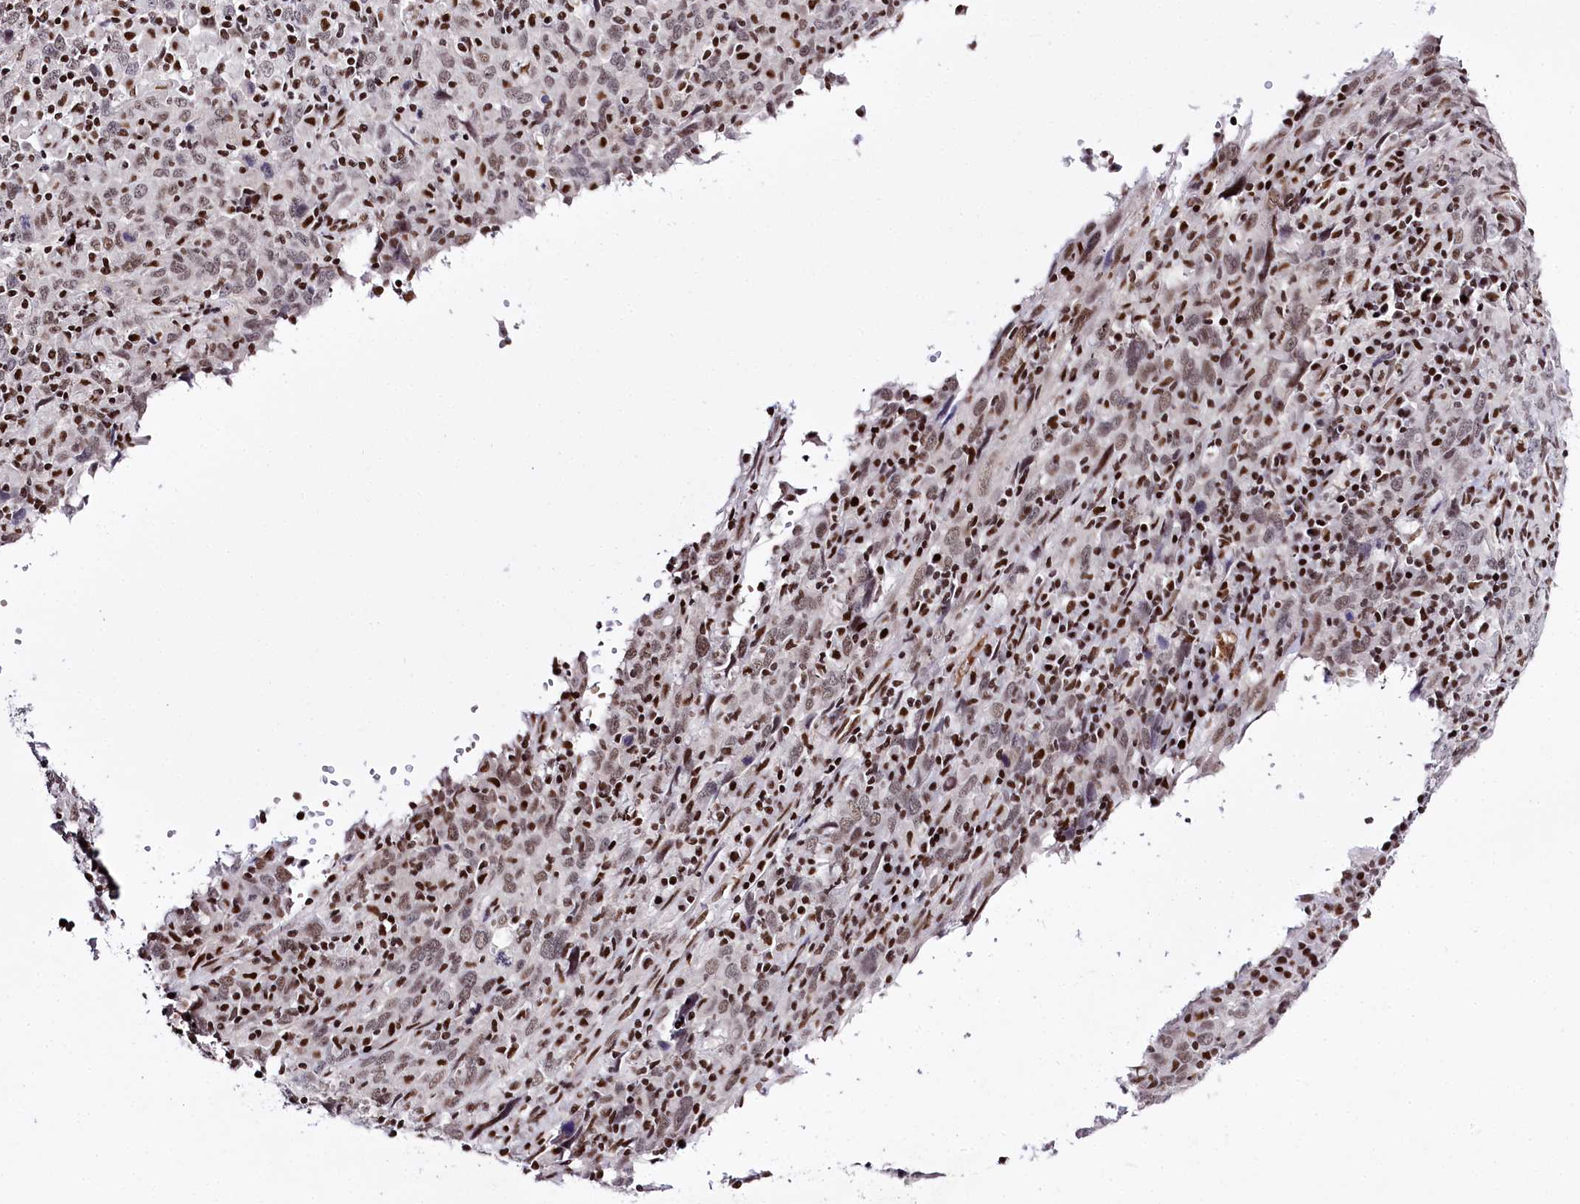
{"staining": {"intensity": "weak", "quantity": "25%-75%", "location": "nuclear"}, "tissue": "cervical cancer", "cell_type": "Tumor cells", "image_type": "cancer", "snomed": [{"axis": "morphology", "description": "Squamous cell carcinoma, NOS"}, {"axis": "topography", "description": "Cervix"}], "caption": "This image displays IHC staining of cervical squamous cell carcinoma, with low weak nuclear positivity in approximately 25%-75% of tumor cells.", "gene": "POU4F3", "patient": {"sex": "female", "age": 46}}